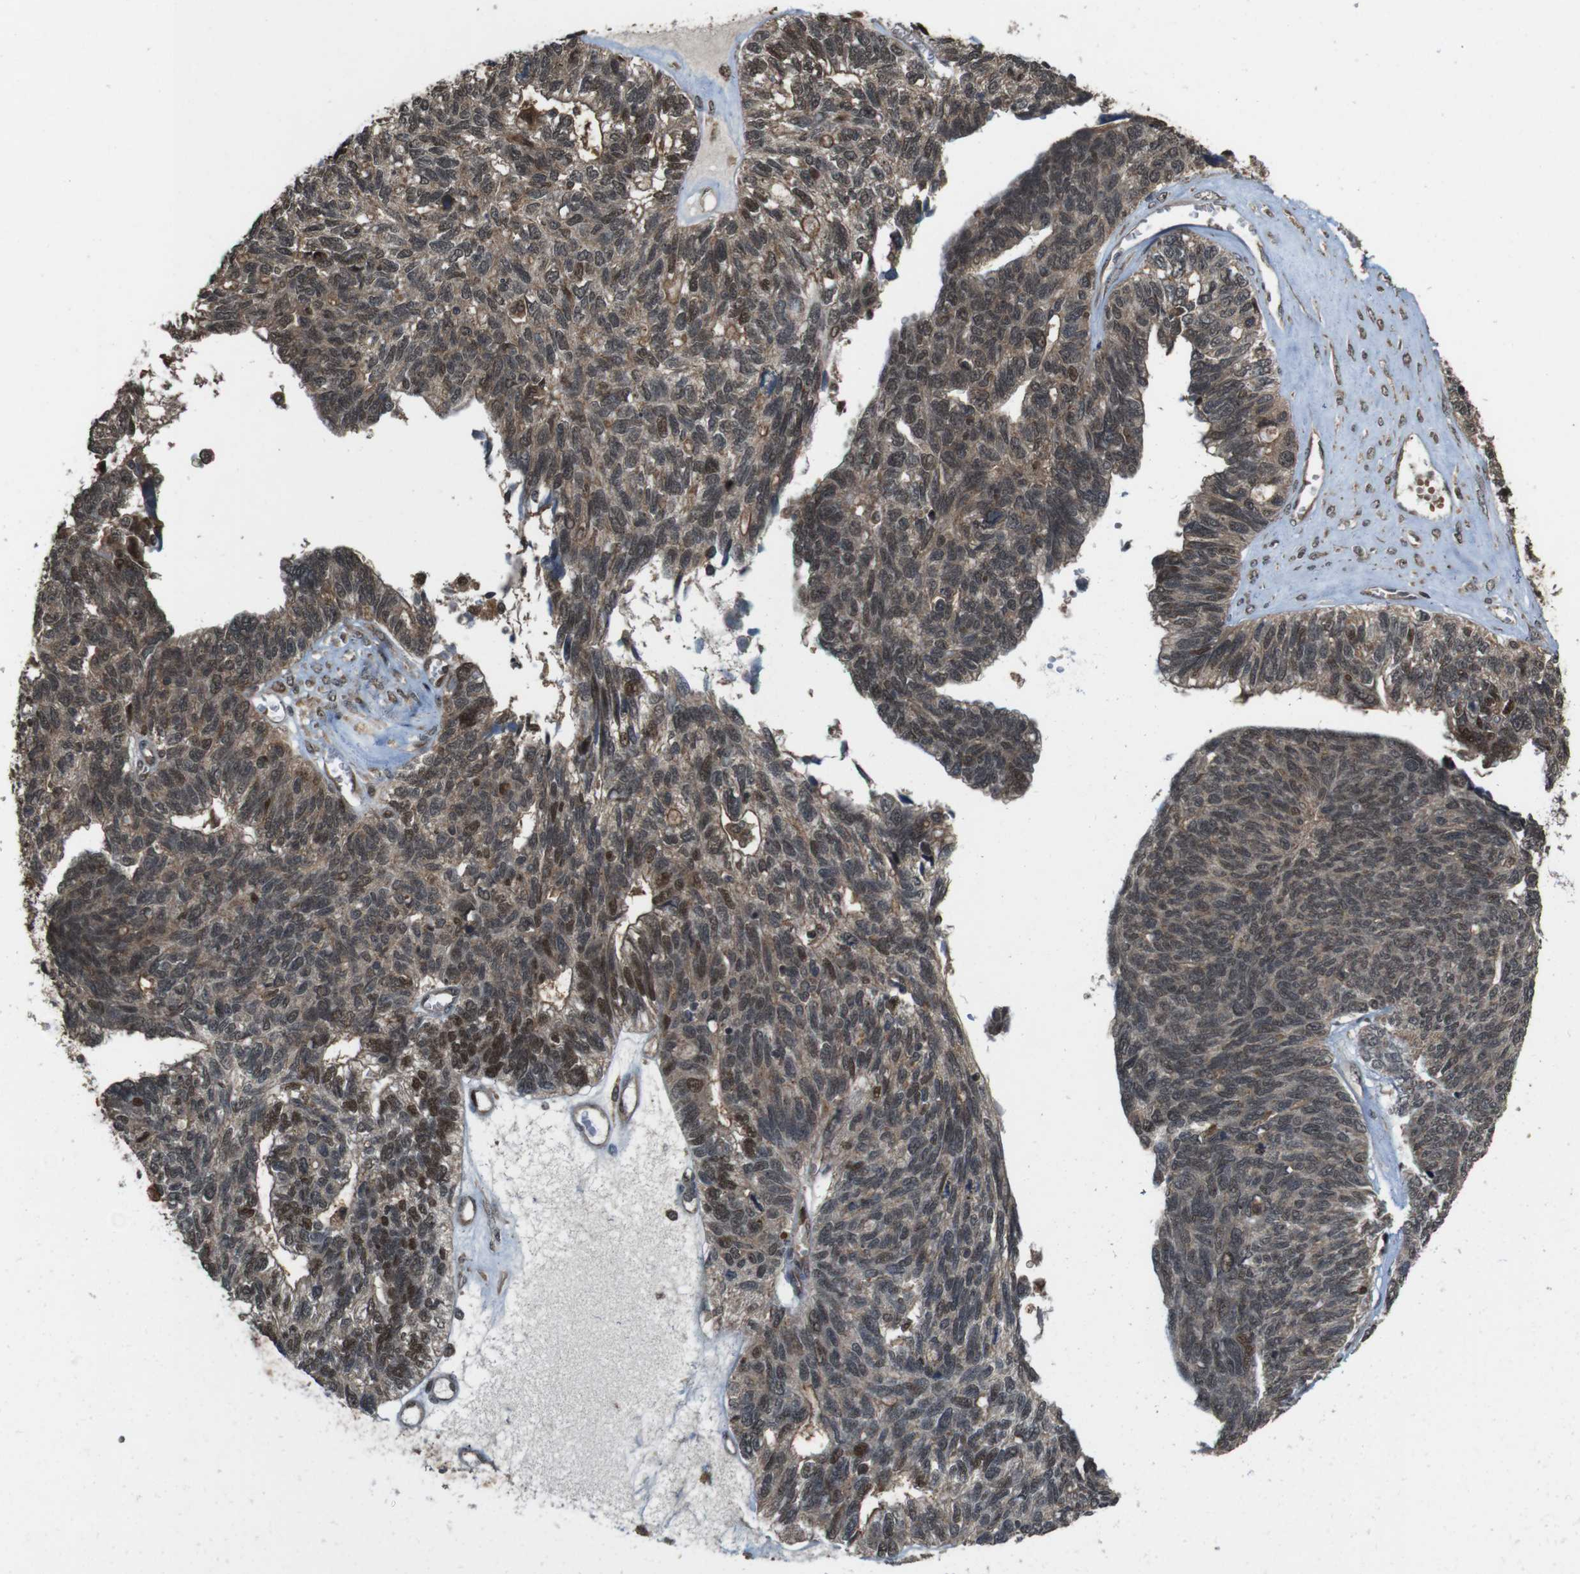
{"staining": {"intensity": "moderate", "quantity": ">75%", "location": "cytoplasmic/membranous,nuclear"}, "tissue": "ovarian cancer", "cell_type": "Tumor cells", "image_type": "cancer", "snomed": [{"axis": "morphology", "description": "Cystadenocarcinoma, serous, NOS"}, {"axis": "topography", "description": "Ovary"}], "caption": "Immunohistochemistry (IHC) of ovarian serous cystadenocarcinoma exhibits medium levels of moderate cytoplasmic/membranous and nuclear expression in approximately >75% of tumor cells. The protein is stained brown, and the nuclei are stained in blue (DAB (3,3'-diaminobenzidine) IHC with brightfield microscopy, high magnification).", "gene": "CDC34", "patient": {"sex": "female", "age": 79}}